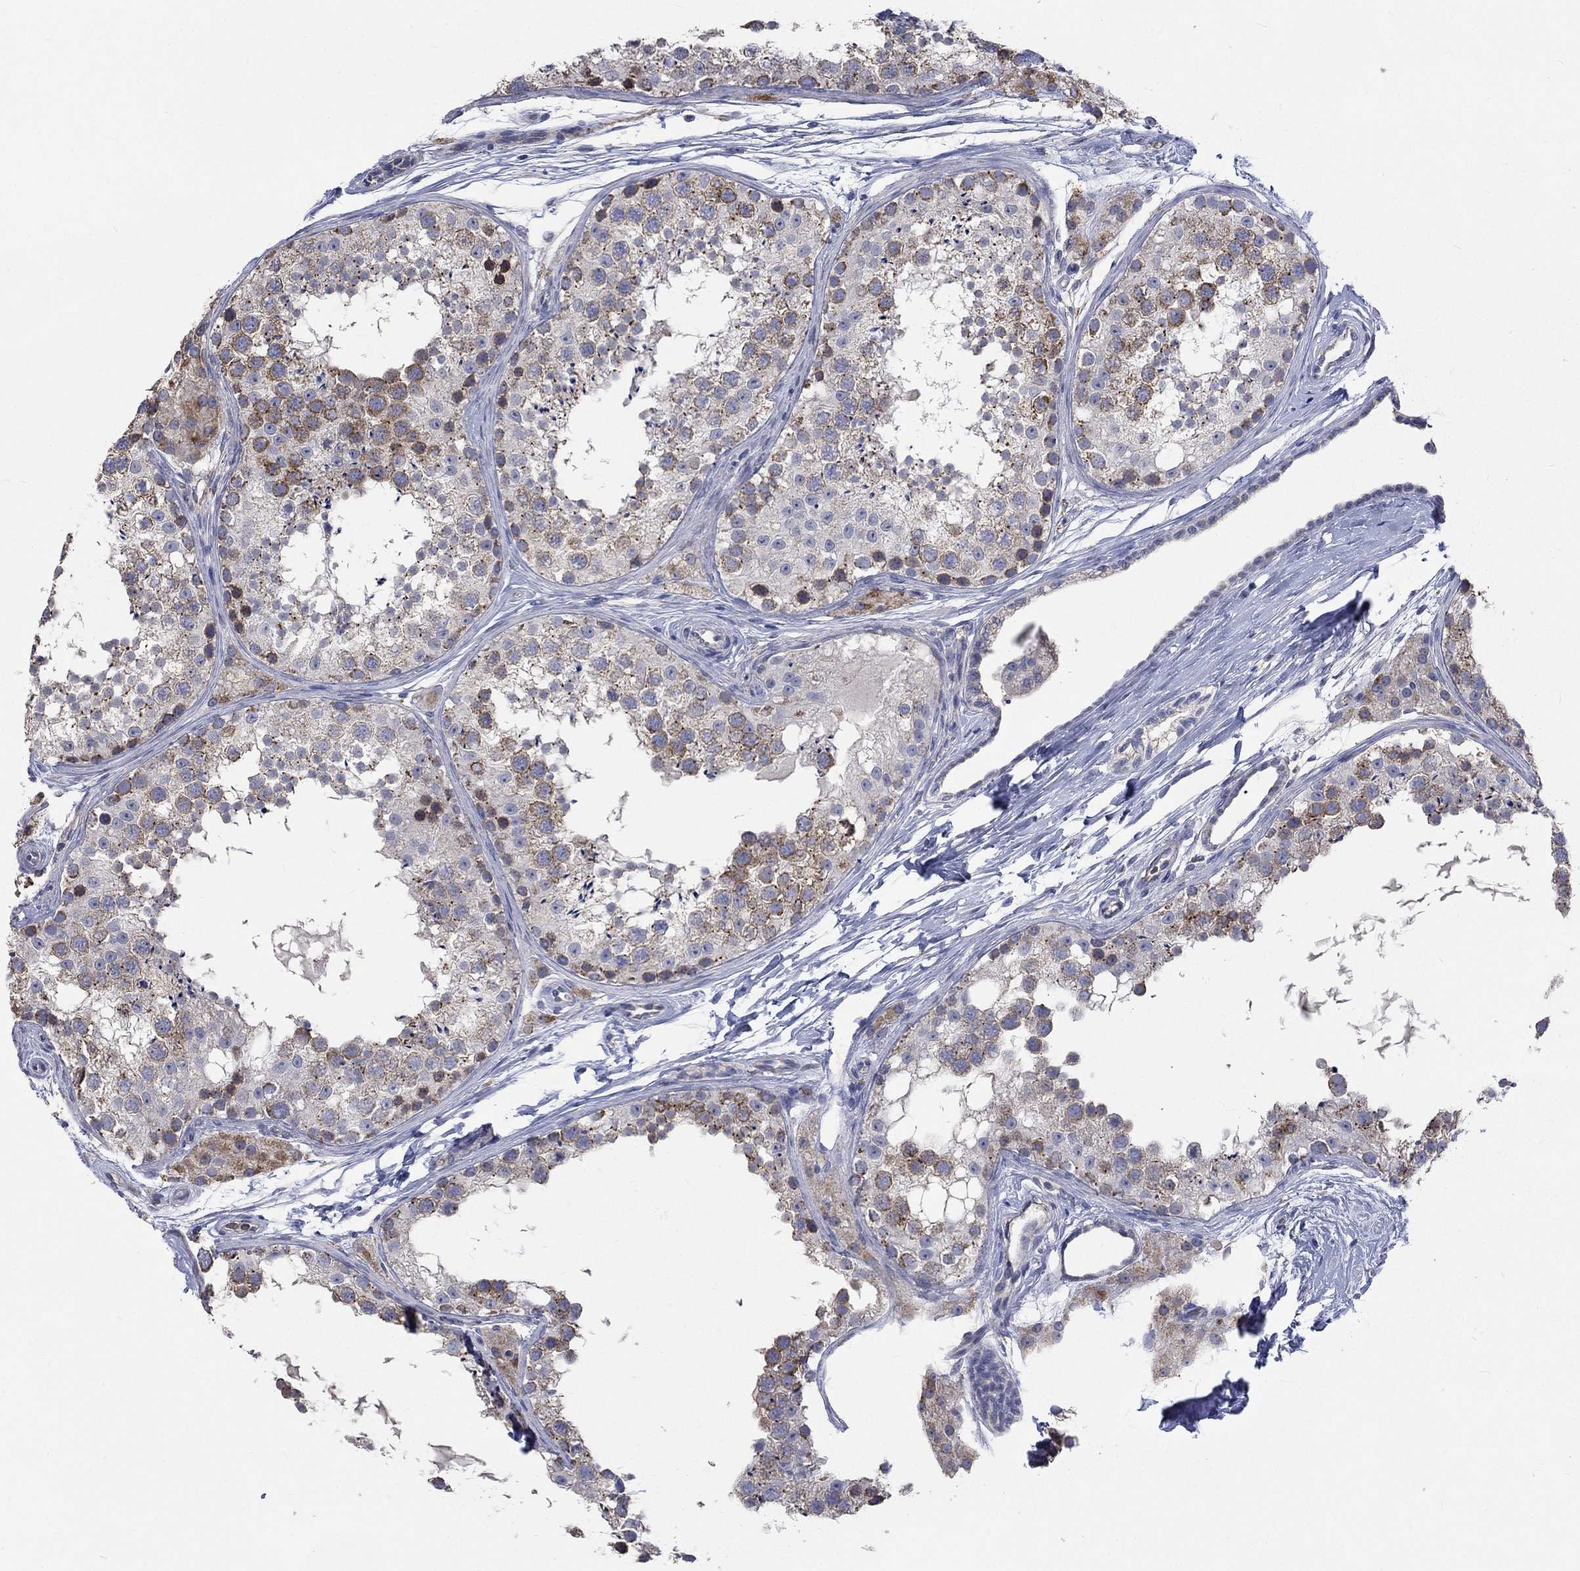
{"staining": {"intensity": "moderate", "quantity": "<25%", "location": "cytoplasmic/membranous"}, "tissue": "testis", "cell_type": "Cells in seminiferous ducts", "image_type": "normal", "snomed": [{"axis": "morphology", "description": "Normal tissue, NOS"}, {"axis": "topography", "description": "Testis"}], "caption": "Testis stained with immunohistochemistry (IHC) reveals moderate cytoplasmic/membranous staining in approximately <25% of cells in seminiferous ducts.", "gene": "UGT8", "patient": {"sex": "male", "age": 41}}